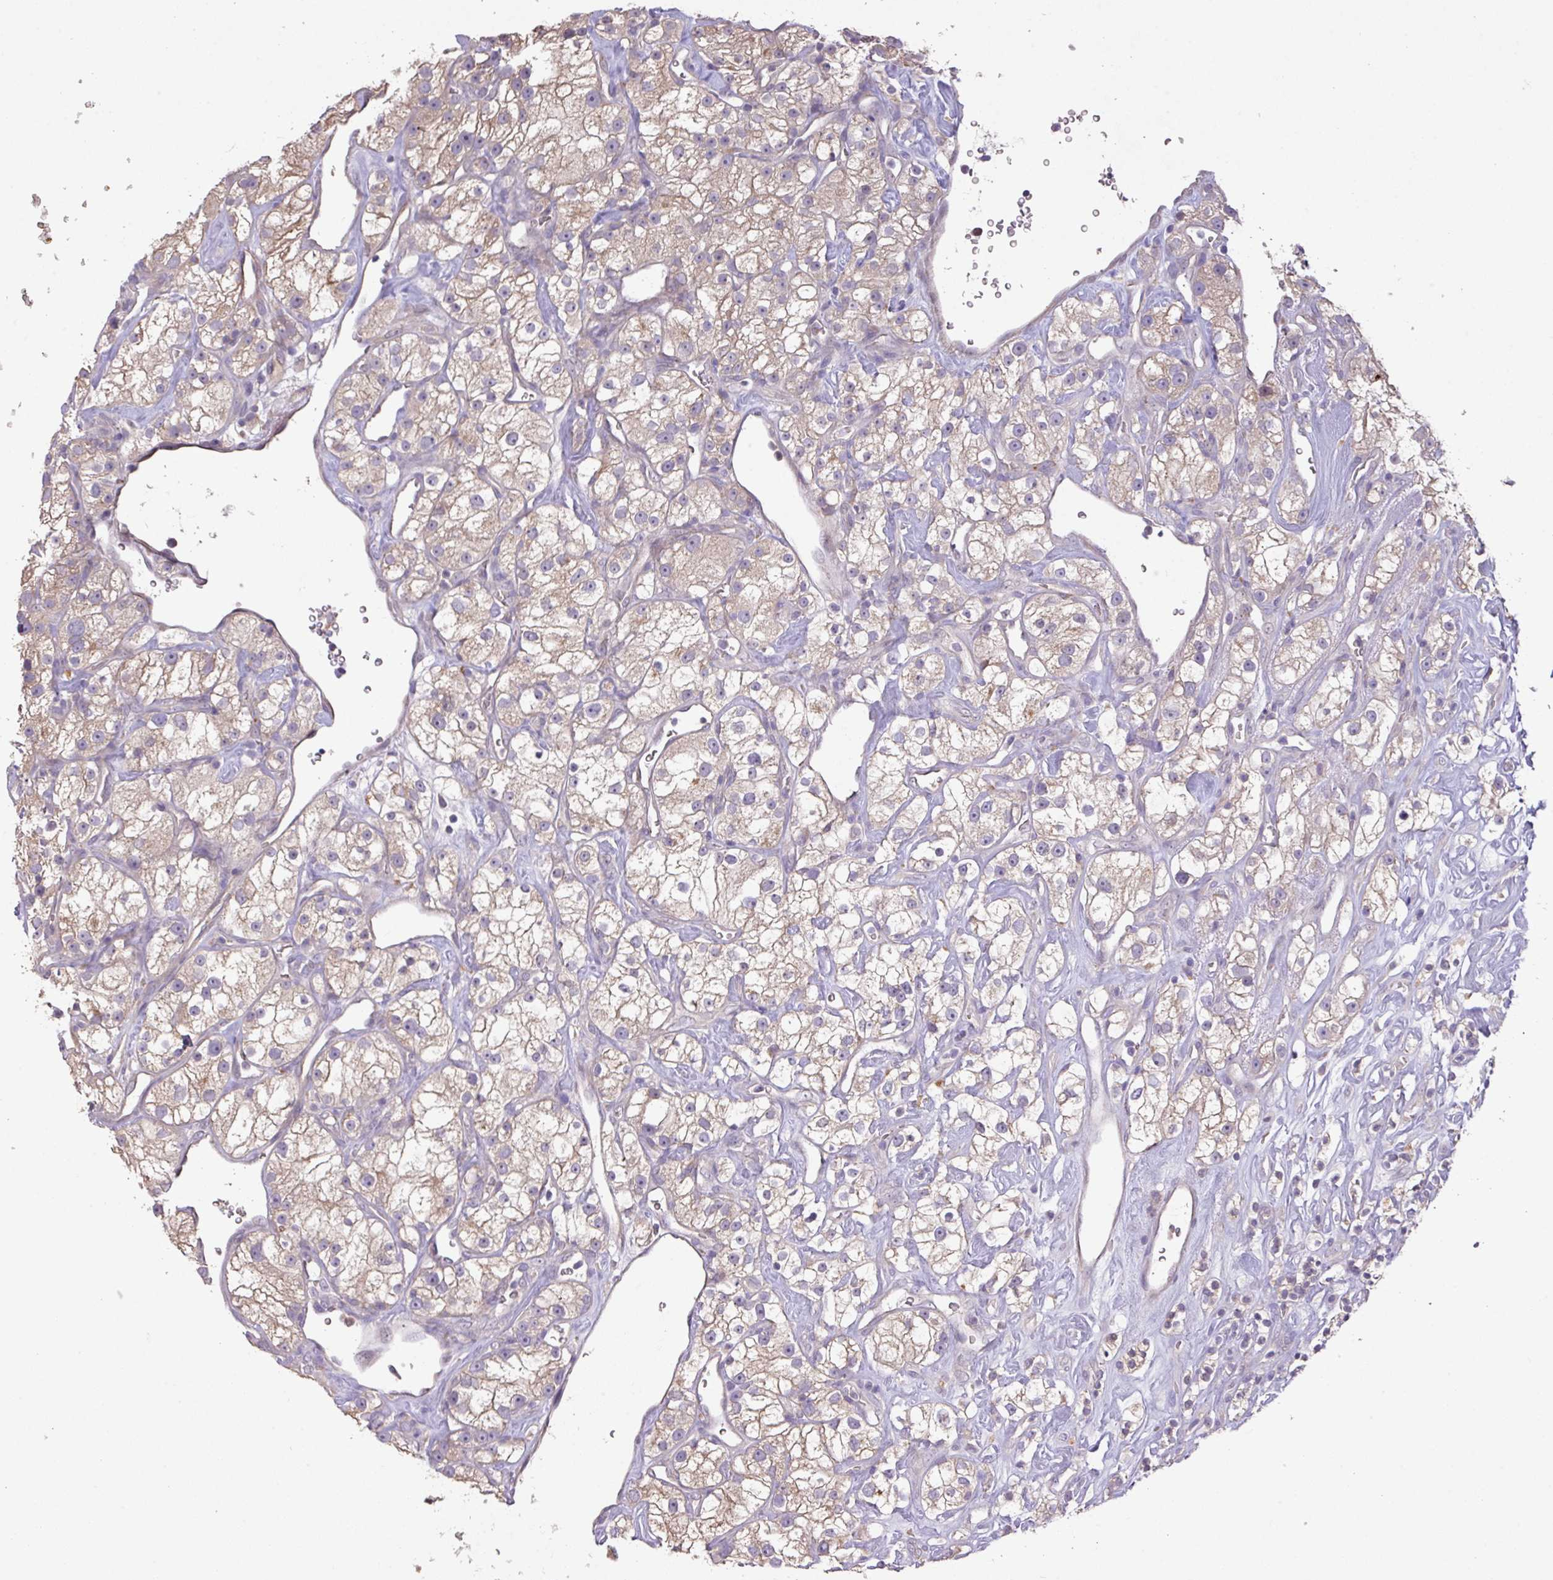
{"staining": {"intensity": "weak", "quantity": ">75%", "location": "cytoplasmic/membranous"}, "tissue": "renal cancer", "cell_type": "Tumor cells", "image_type": "cancer", "snomed": [{"axis": "morphology", "description": "Adenocarcinoma, NOS"}, {"axis": "topography", "description": "Kidney"}], "caption": "DAB immunohistochemical staining of human renal cancer displays weak cytoplasmic/membranous protein positivity in approximately >75% of tumor cells.", "gene": "PRADC1", "patient": {"sex": "male", "age": 77}}